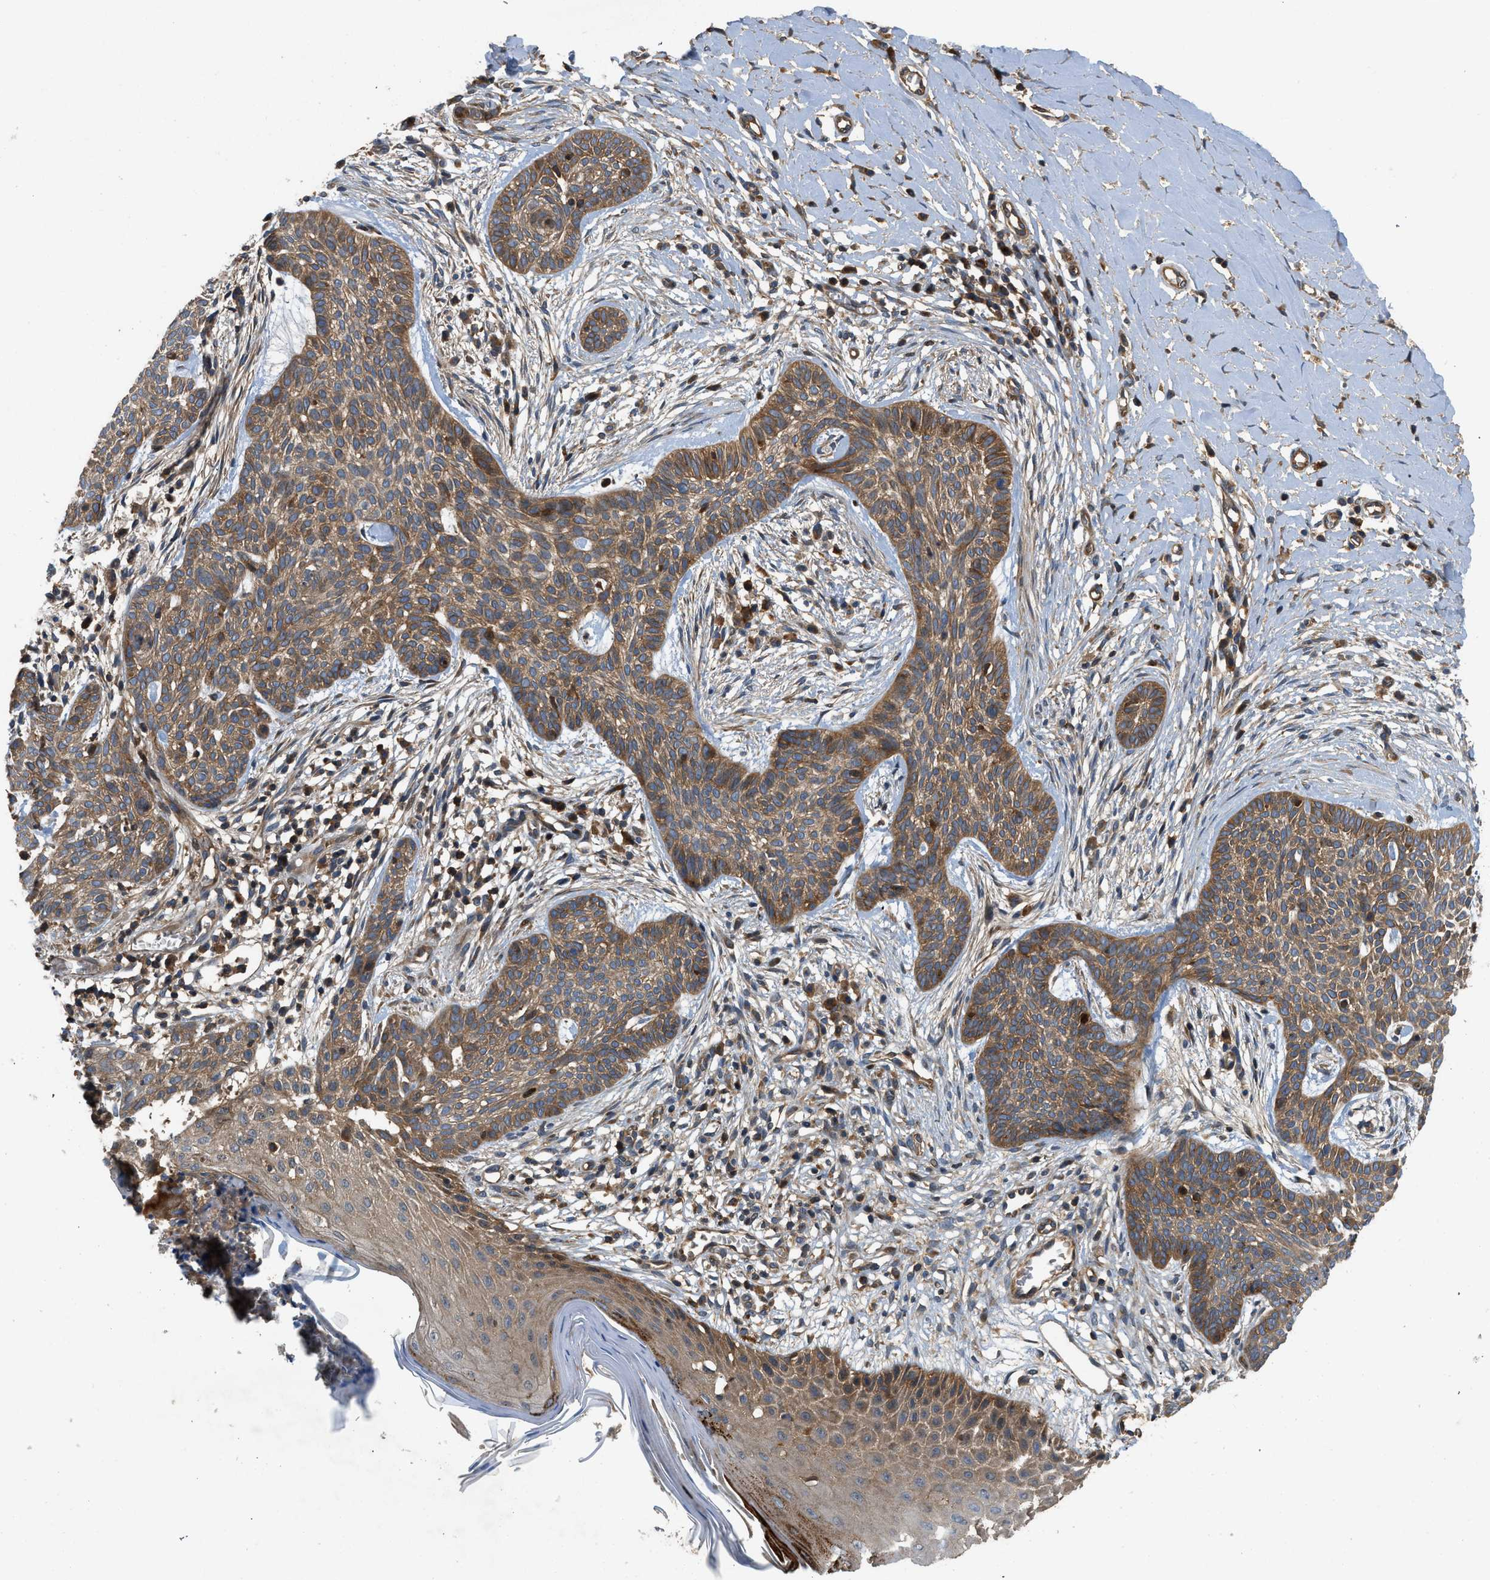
{"staining": {"intensity": "moderate", "quantity": ">75%", "location": "cytoplasmic/membranous"}, "tissue": "skin cancer", "cell_type": "Tumor cells", "image_type": "cancer", "snomed": [{"axis": "morphology", "description": "Basal cell carcinoma"}, {"axis": "topography", "description": "Skin"}], "caption": "Immunohistochemistry photomicrograph of skin basal cell carcinoma stained for a protein (brown), which displays medium levels of moderate cytoplasmic/membranous expression in about >75% of tumor cells.", "gene": "CNNM3", "patient": {"sex": "female", "age": 59}}